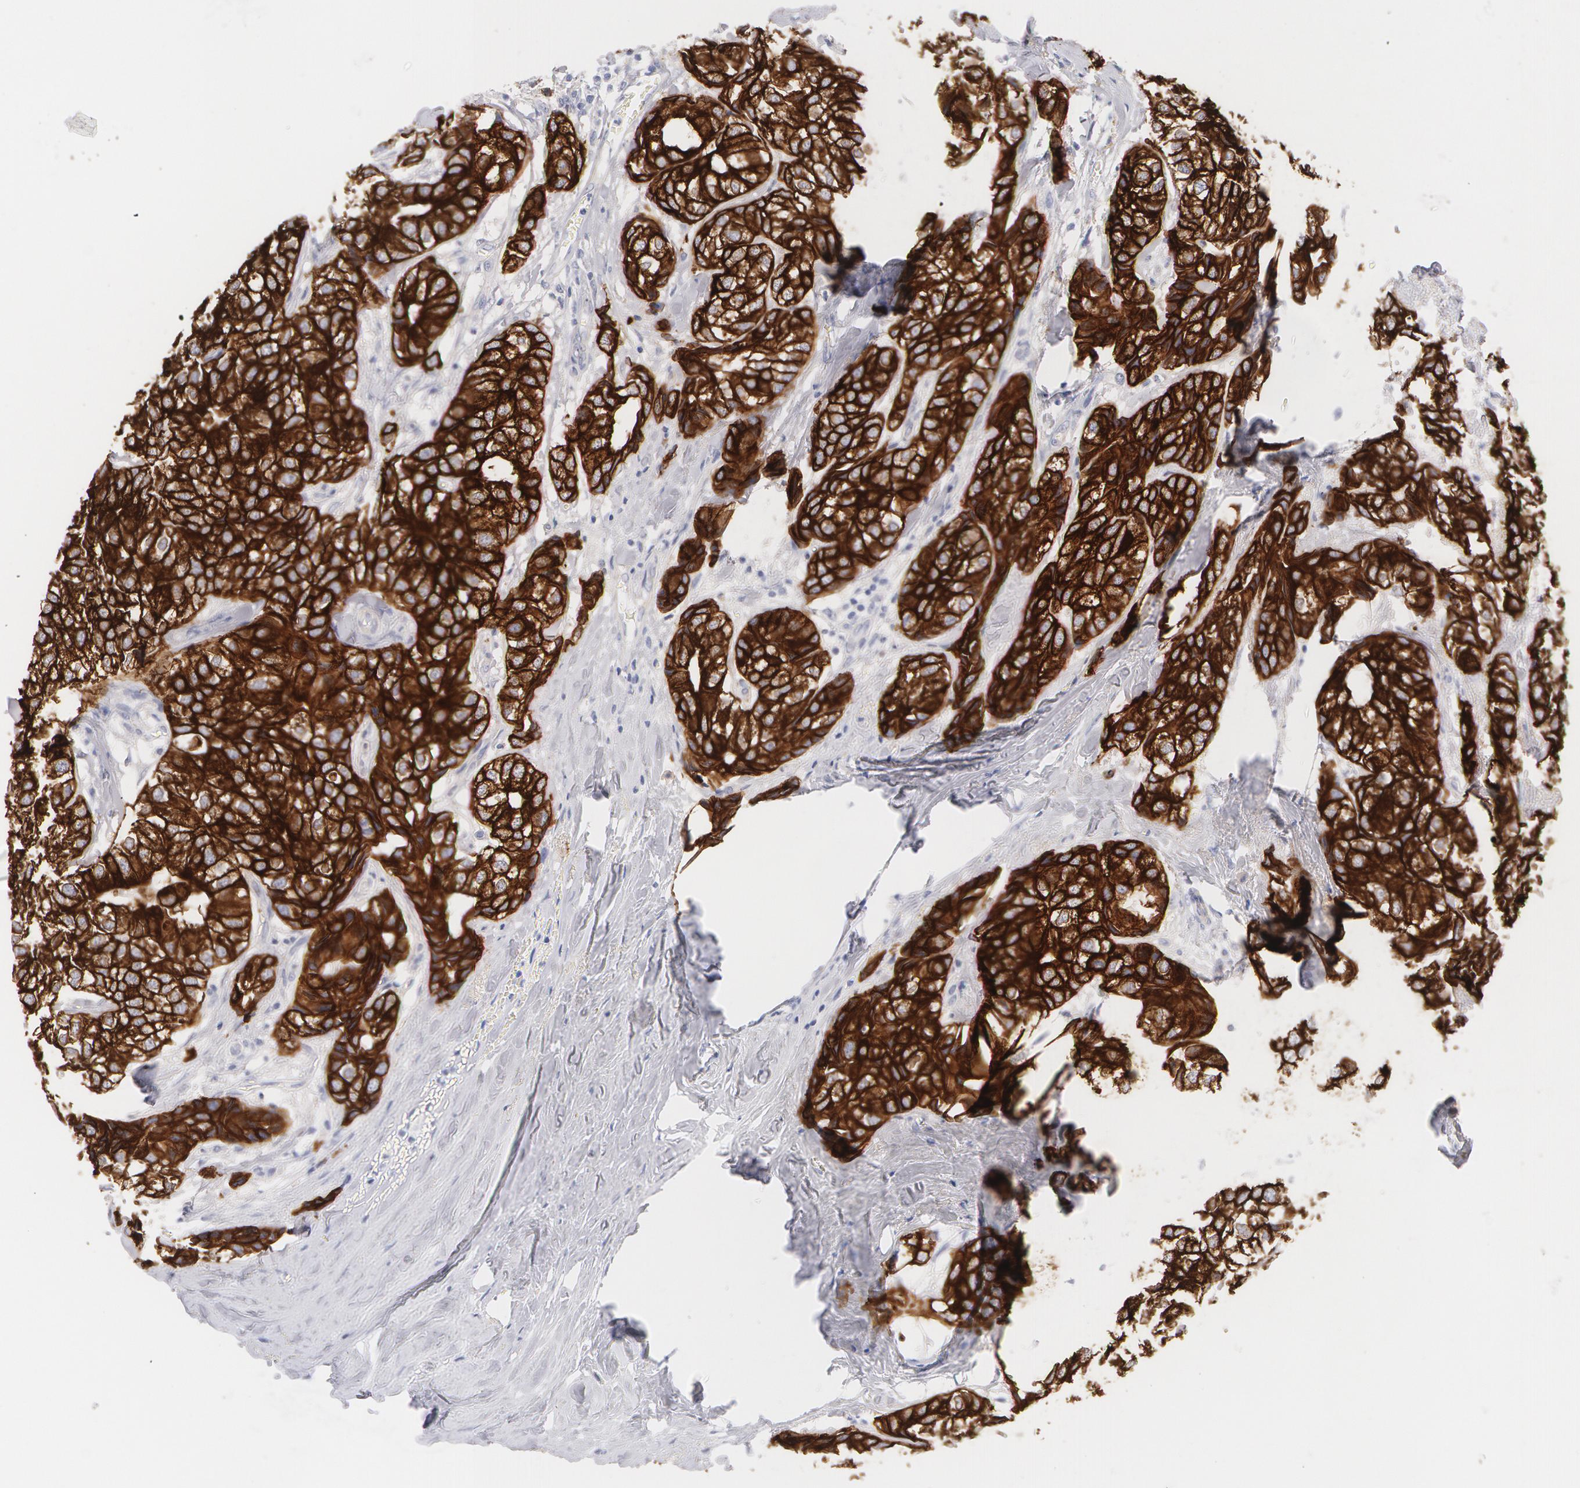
{"staining": {"intensity": "strong", "quantity": ">75%", "location": "cytoplasmic/membranous"}, "tissue": "breast cancer", "cell_type": "Tumor cells", "image_type": "cancer", "snomed": [{"axis": "morphology", "description": "Duct carcinoma"}, {"axis": "topography", "description": "Breast"}], "caption": "Breast intraductal carcinoma stained for a protein (brown) demonstrates strong cytoplasmic/membranous positive staining in approximately >75% of tumor cells.", "gene": "KRT8", "patient": {"sex": "female", "age": 68}}